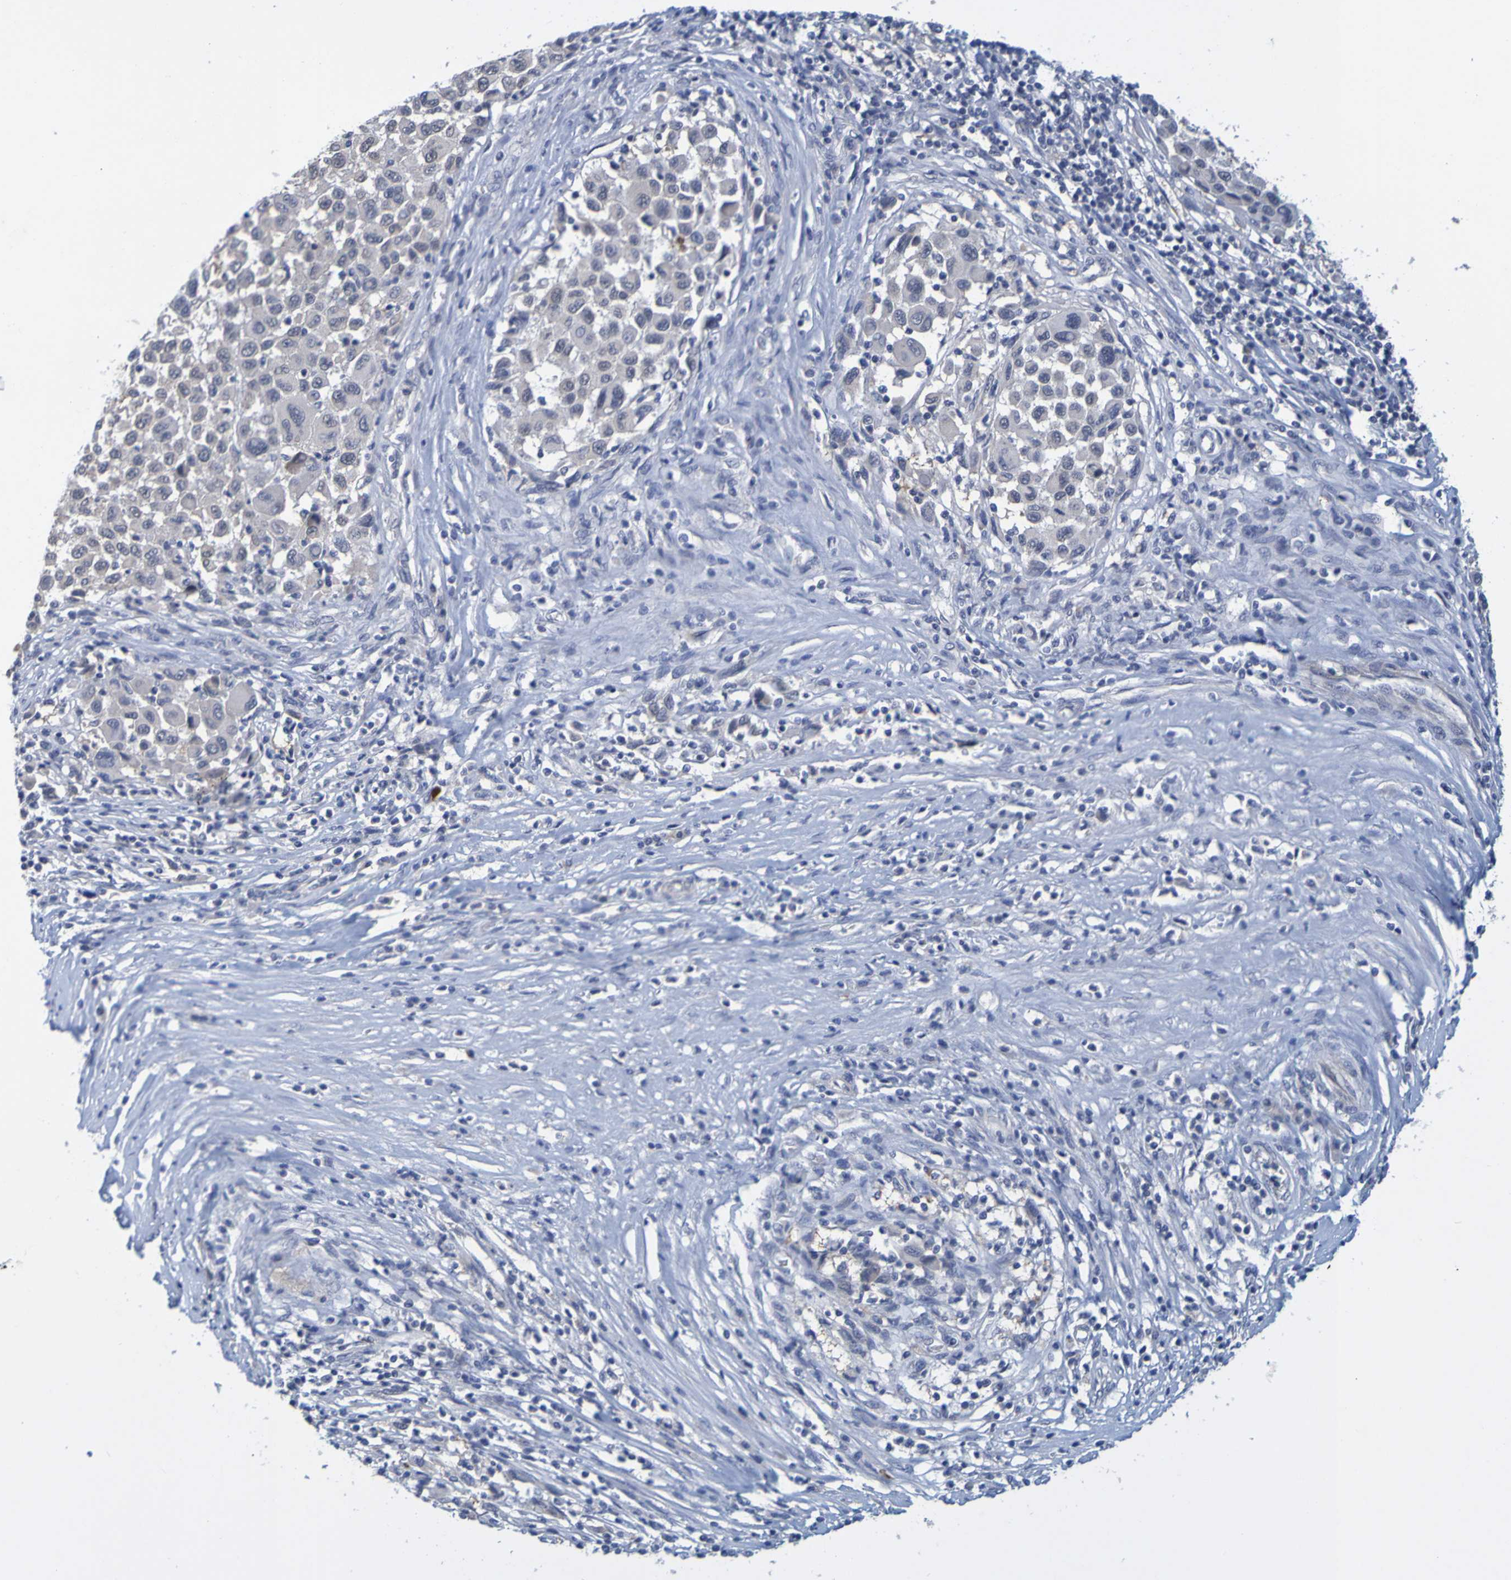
{"staining": {"intensity": "negative", "quantity": "none", "location": "none"}, "tissue": "melanoma", "cell_type": "Tumor cells", "image_type": "cancer", "snomed": [{"axis": "morphology", "description": "Malignant melanoma, Metastatic site"}, {"axis": "topography", "description": "Lymph node"}], "caption": "This micrograph is of malignant melanoma (metastatic site) stained with immunohistochemistry to label a protein in brown with the nuclei are counter-stained blue. There is no positivity in tumor cells.", "gene": "ENDOU", "patient": {"sex": "male", "age": 61}}